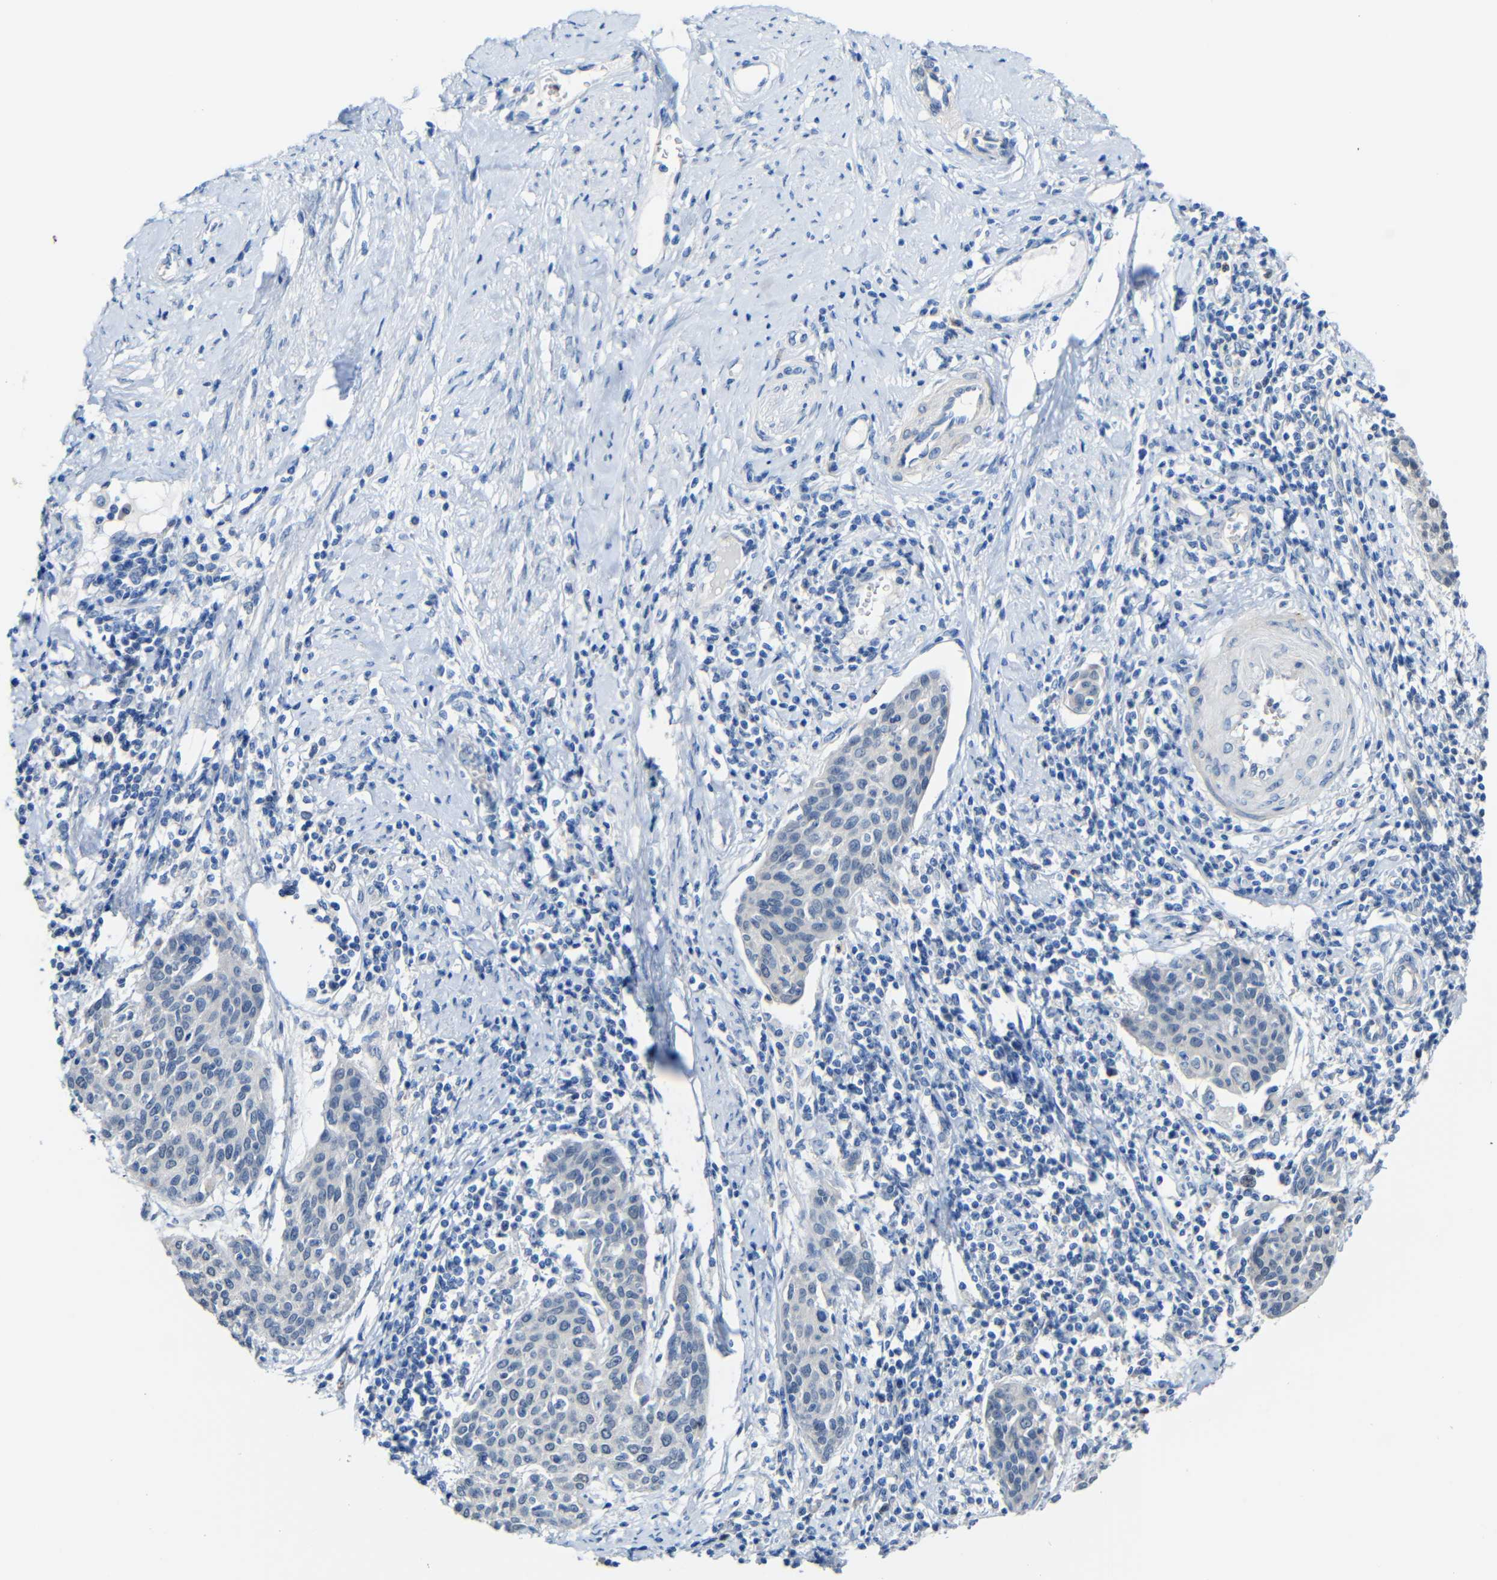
{"staining": {"intensity": "negative", "quantity": "none", "location": "none"}, "tissue": "cervical cancer", "cell_type": "Tumor cells", "image_type": "cancer", "snomed": [{"axis": "morphology", "description": "Squamous cell carcinoma, NOS"}, {"axis": "topography", "description": "Cervix"}], "caption": "Histopathology image shows no protein positivity in tumor cells of cervical cancer tissue.", "gene": "STBD1", "patient": {"sex": "female", "age": 38}}